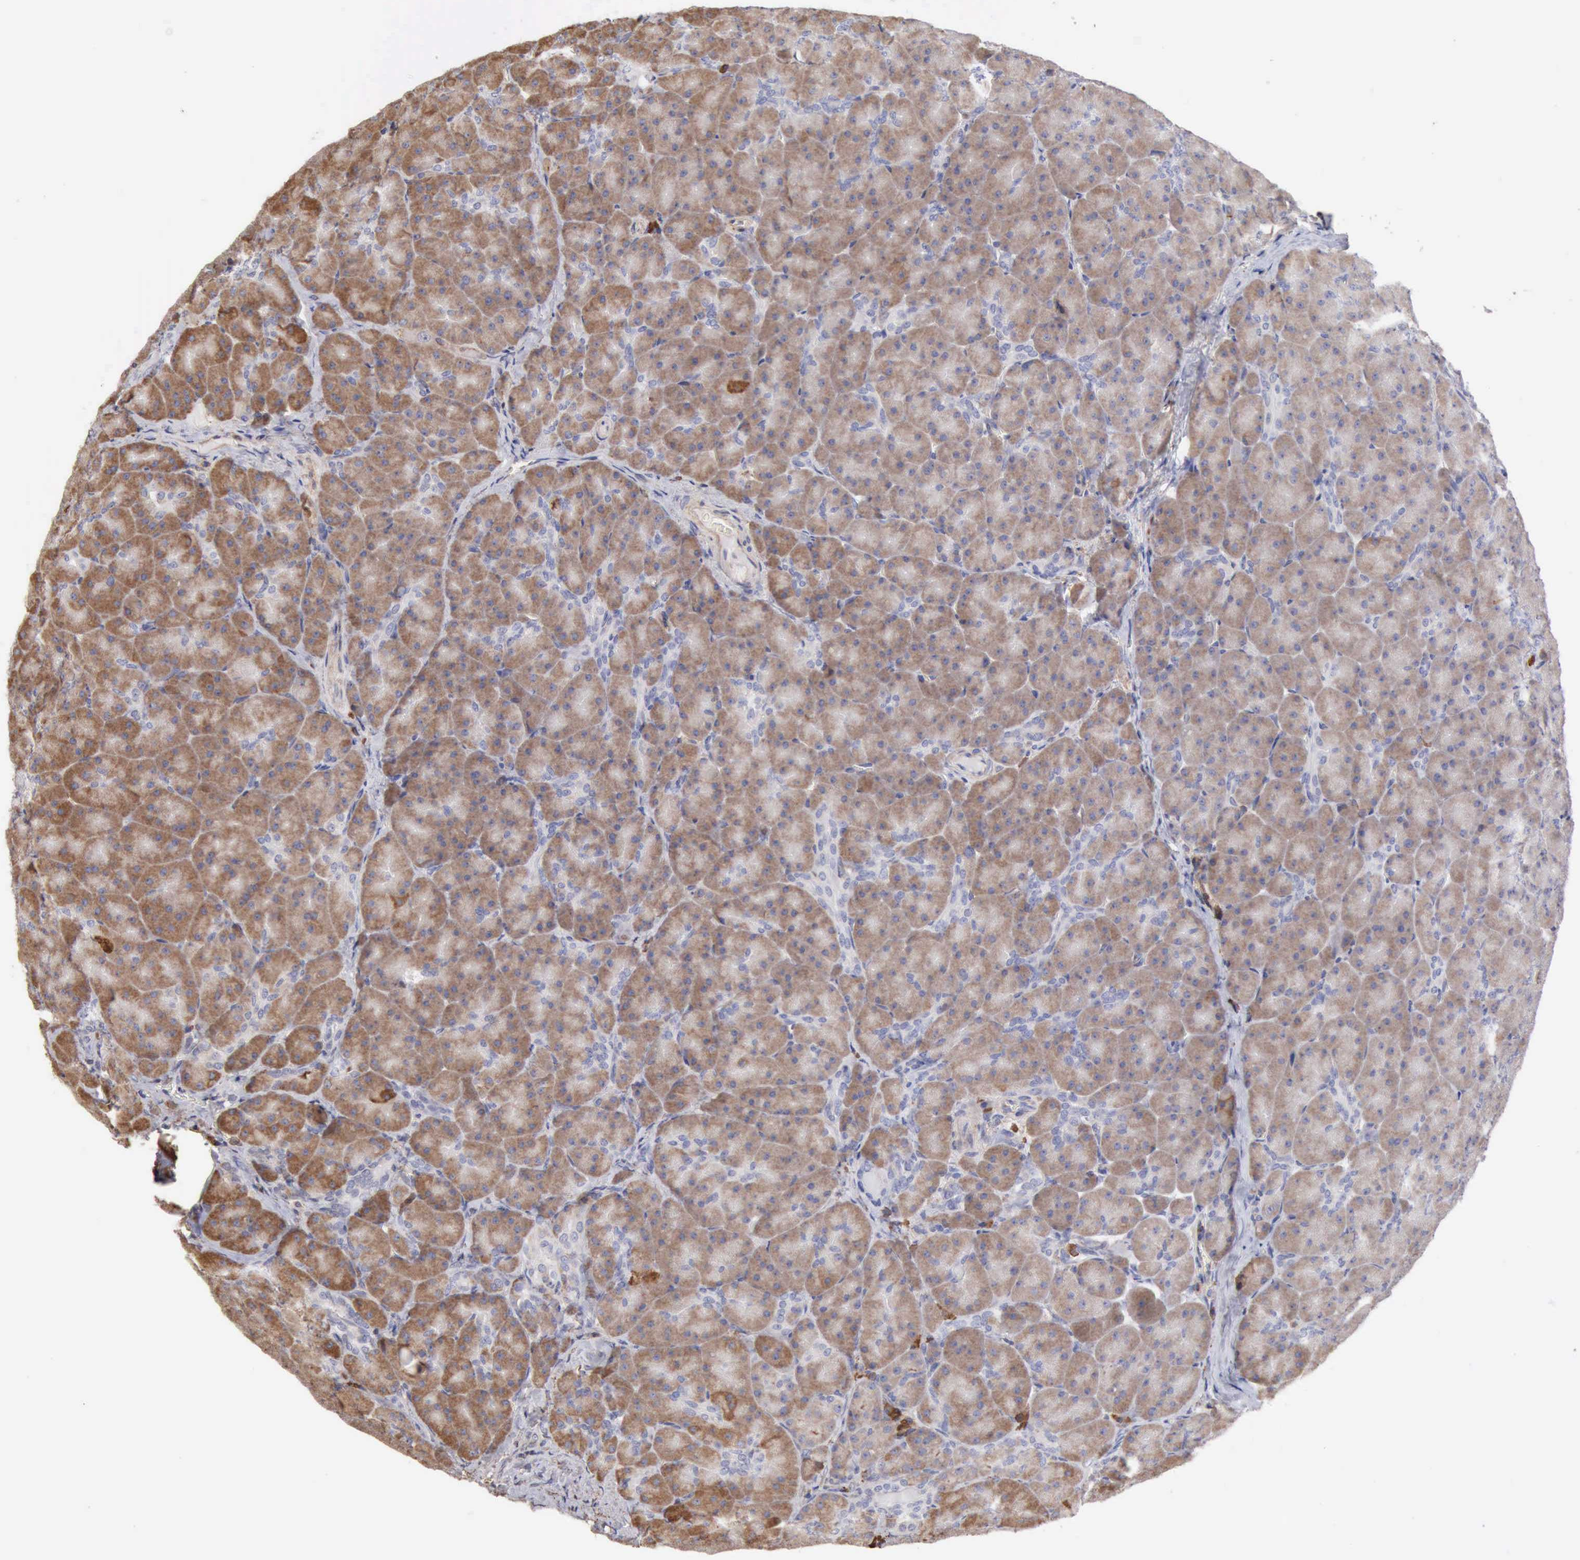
{"staining": {"intensity": "weak", "quantity": "25%-75%", "location": "cytoplasmic/membranous"}, "tissue": "pancreas", "cell_type": "Exocrine glandular cells", "image_type": "normal", "snomed": [{"axis": "morphology", "description": "Normal tissue, NOS"}, {"axis": "topography", "description": "Pancreas"}], "caption": "IHC micrograph of benign human pancreas stained for a protein (brown), which displays low levels of weak cytoplasmic/membranous expression in about 25%-75% of exocrine glandular cells.", "gene": "GPR101", "patient": {"sex": "male", "age": 66}}